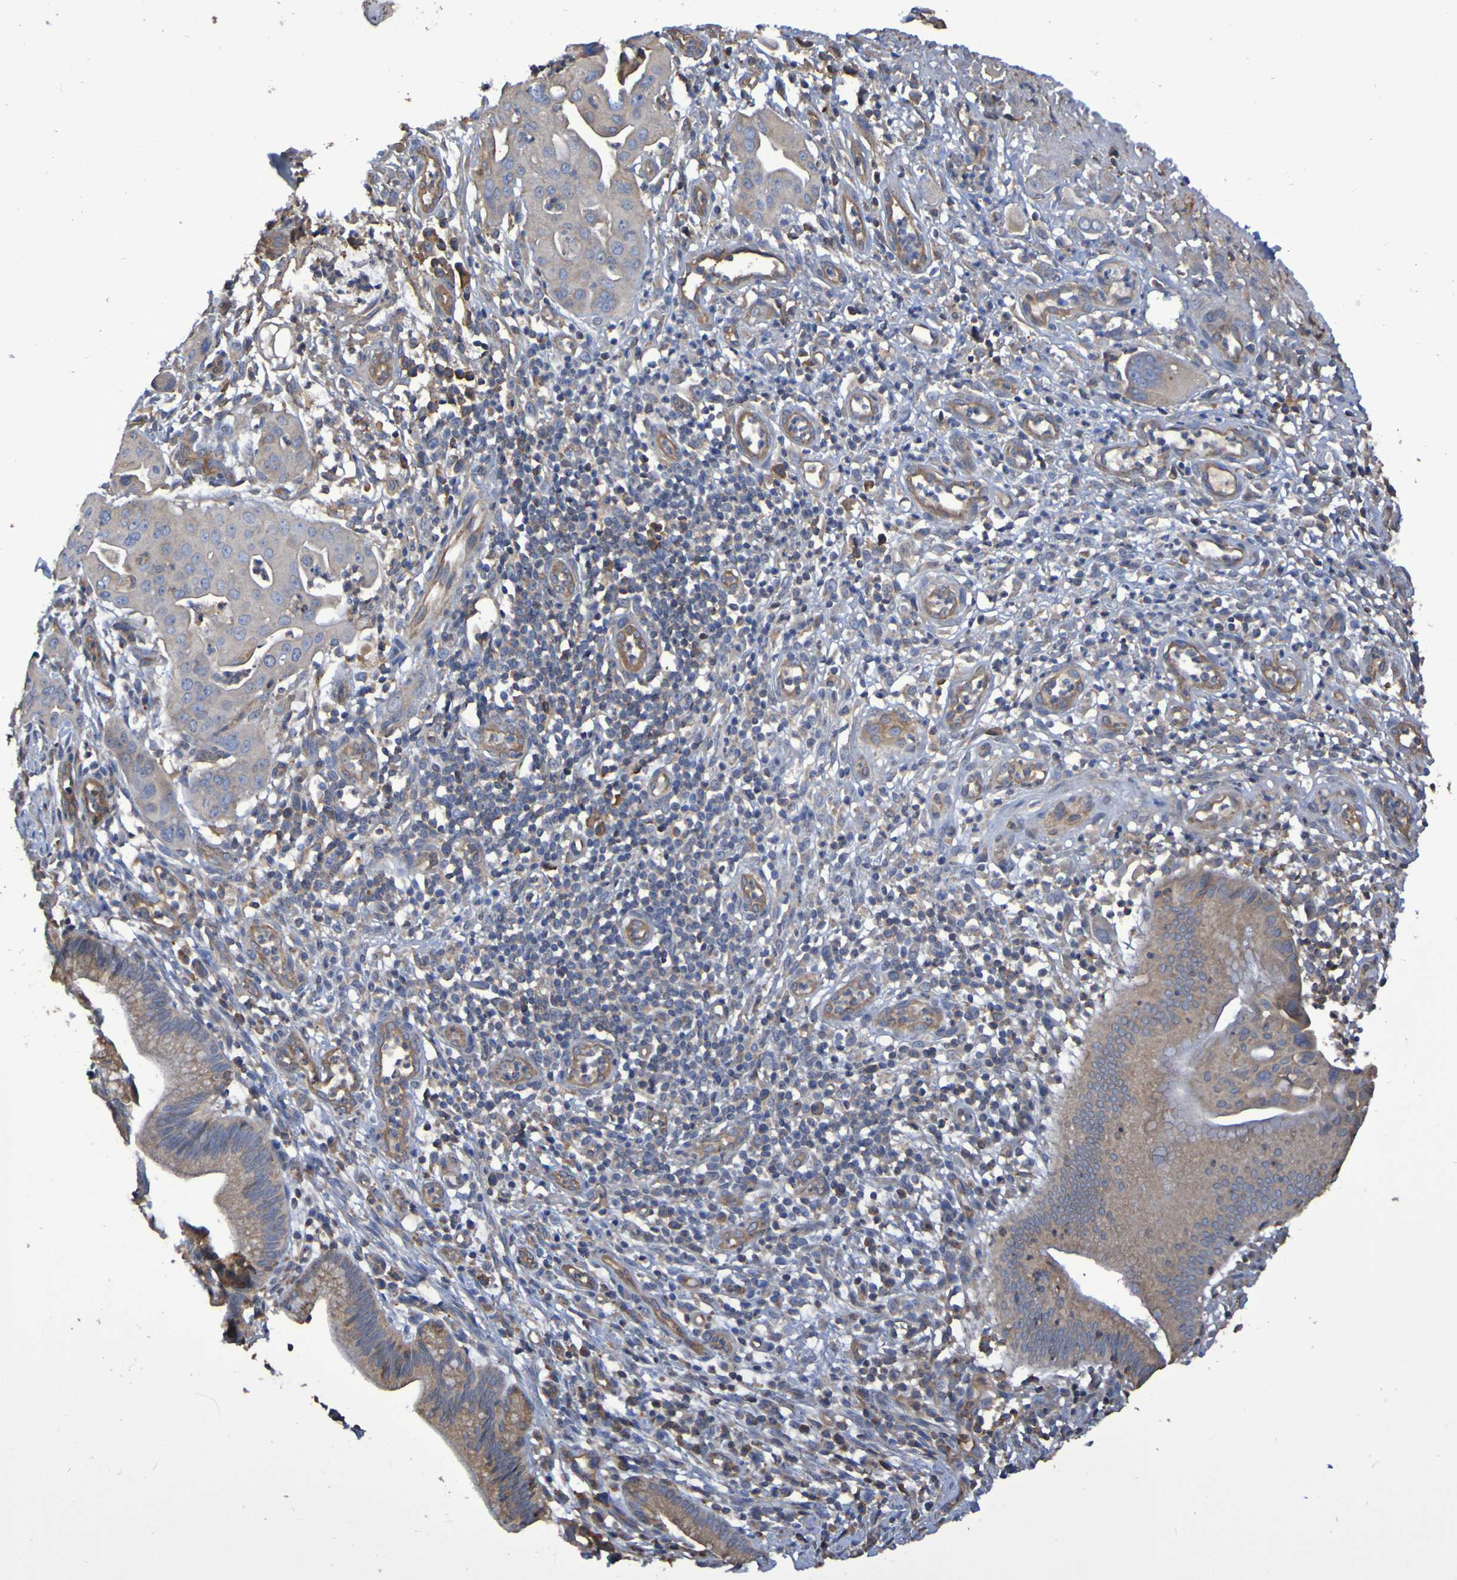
{"staining": {"intensity": "weak", "quantity": ">75%", "location": "cytoplasmic/membranous"}, "tissue": "pancreatic cancer", "cell_type": "Tumor cells", "image_type": "cancer", "snomed": [{"axis": "morphology", "description": "Adenocarcinoma, NOS"}, {"axis": "topography", "description": "Pancreas"}], "caption": "This photomicrograph exhibits pancreatic cancer stained with immunohistochemistry (IHC) to label a protein in brown. The cytoplasmic/membranous of tumor cells show weak positivity for the protein. Nuclei are counter-stained blue.", "gene": "SYNJ1", "patient": {"sex": "female", "age": 75}}